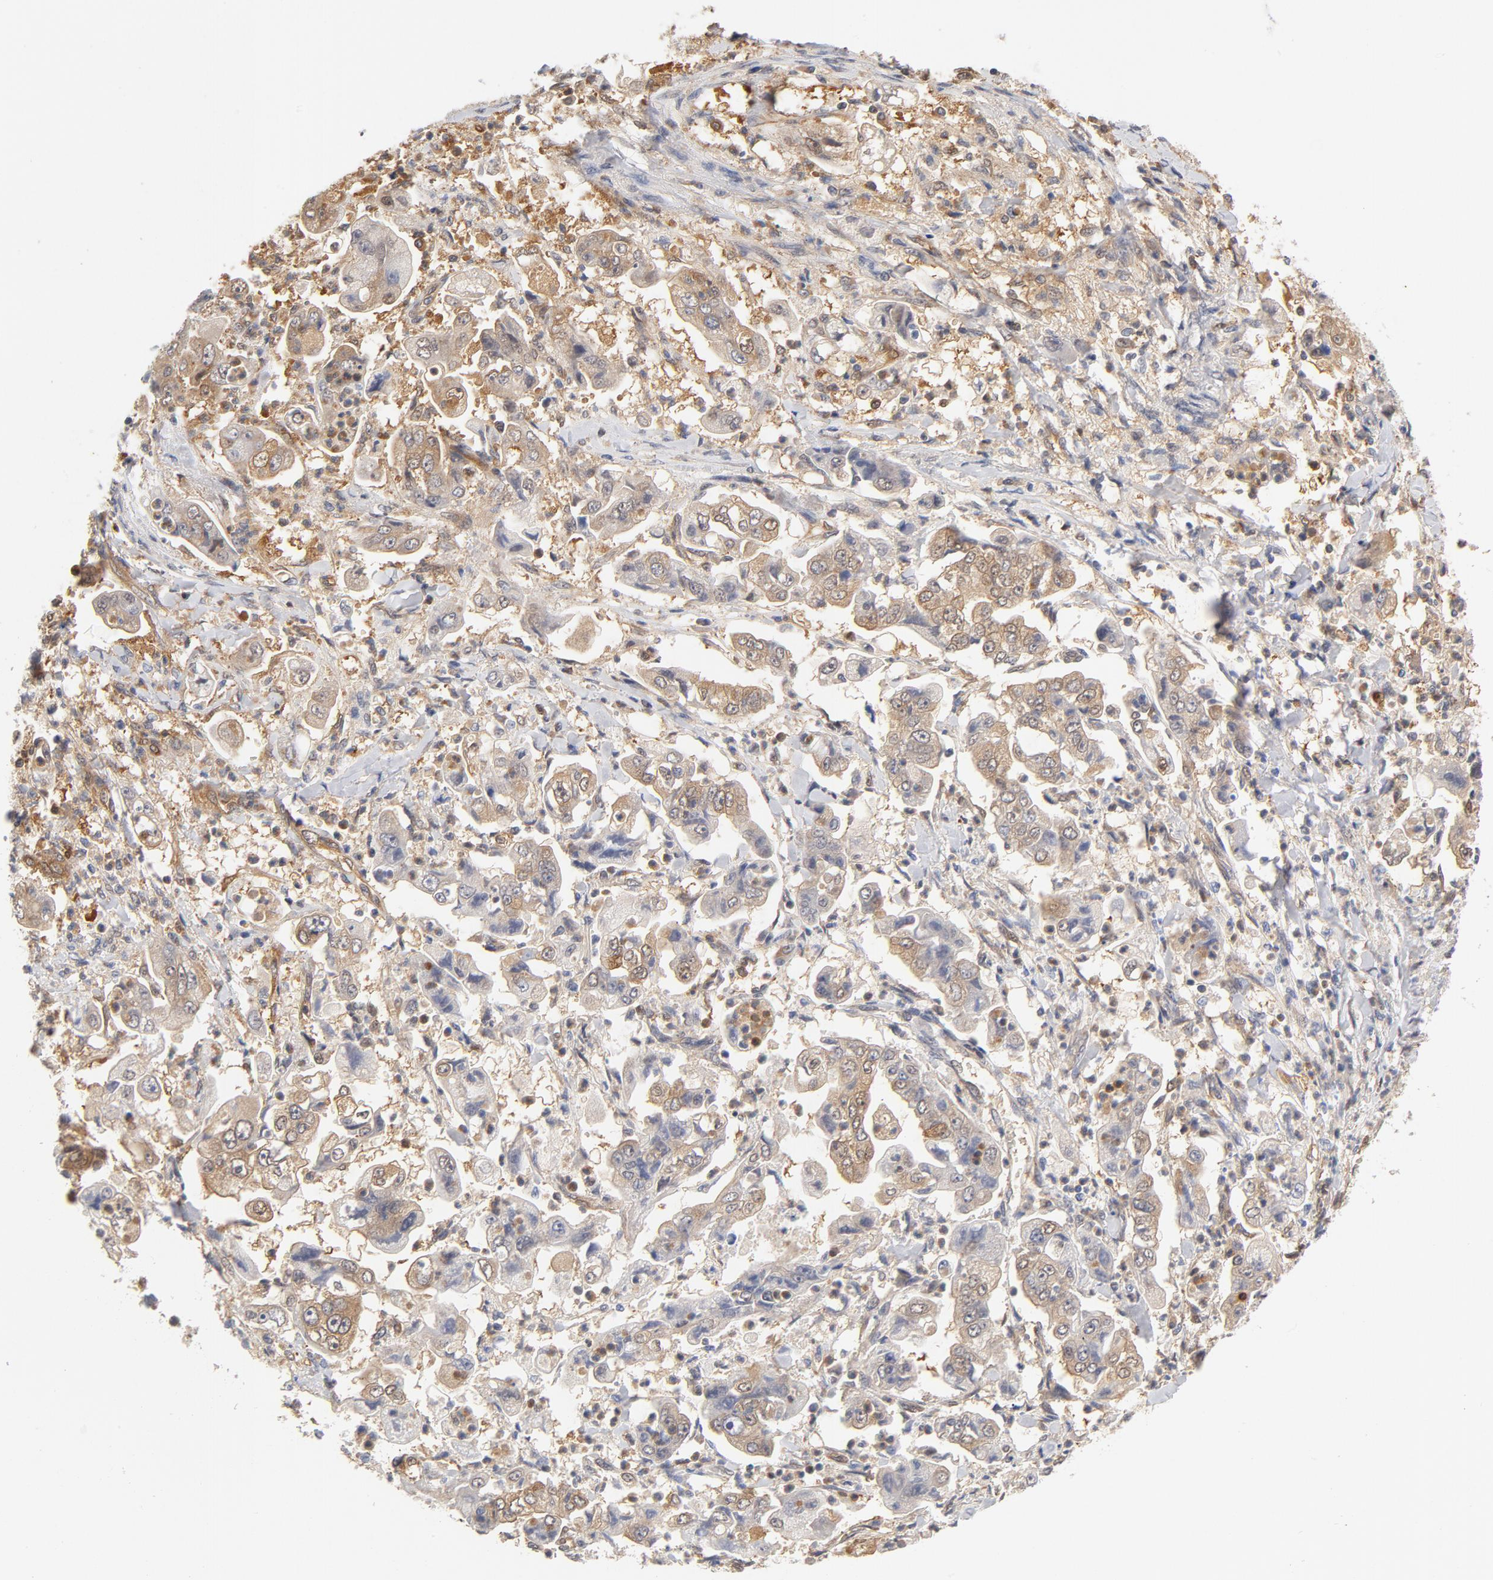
{"staining": {"intensity": "moderate", "quantity": ">75%", "location": "cytoplasmic/membranous"}, "tissue": "stomach cancer", "cell_type": "Tumor cells", "image_type": "cancer", "snomed": [{"axis": "morphology", "description": "Adenocarcinoma, NOS"}, {"axis": "topography", "description": "Stomach"}], "caption": "Approximately >75% of tumor cells in adenocarcinoma (stomach) reveal moderate cytoplasmic/membranous protein expression as visualized by brown immunohistochemical staining.", "gene": "ASMTL", "patient": {"sex": "male", "age": 62}}